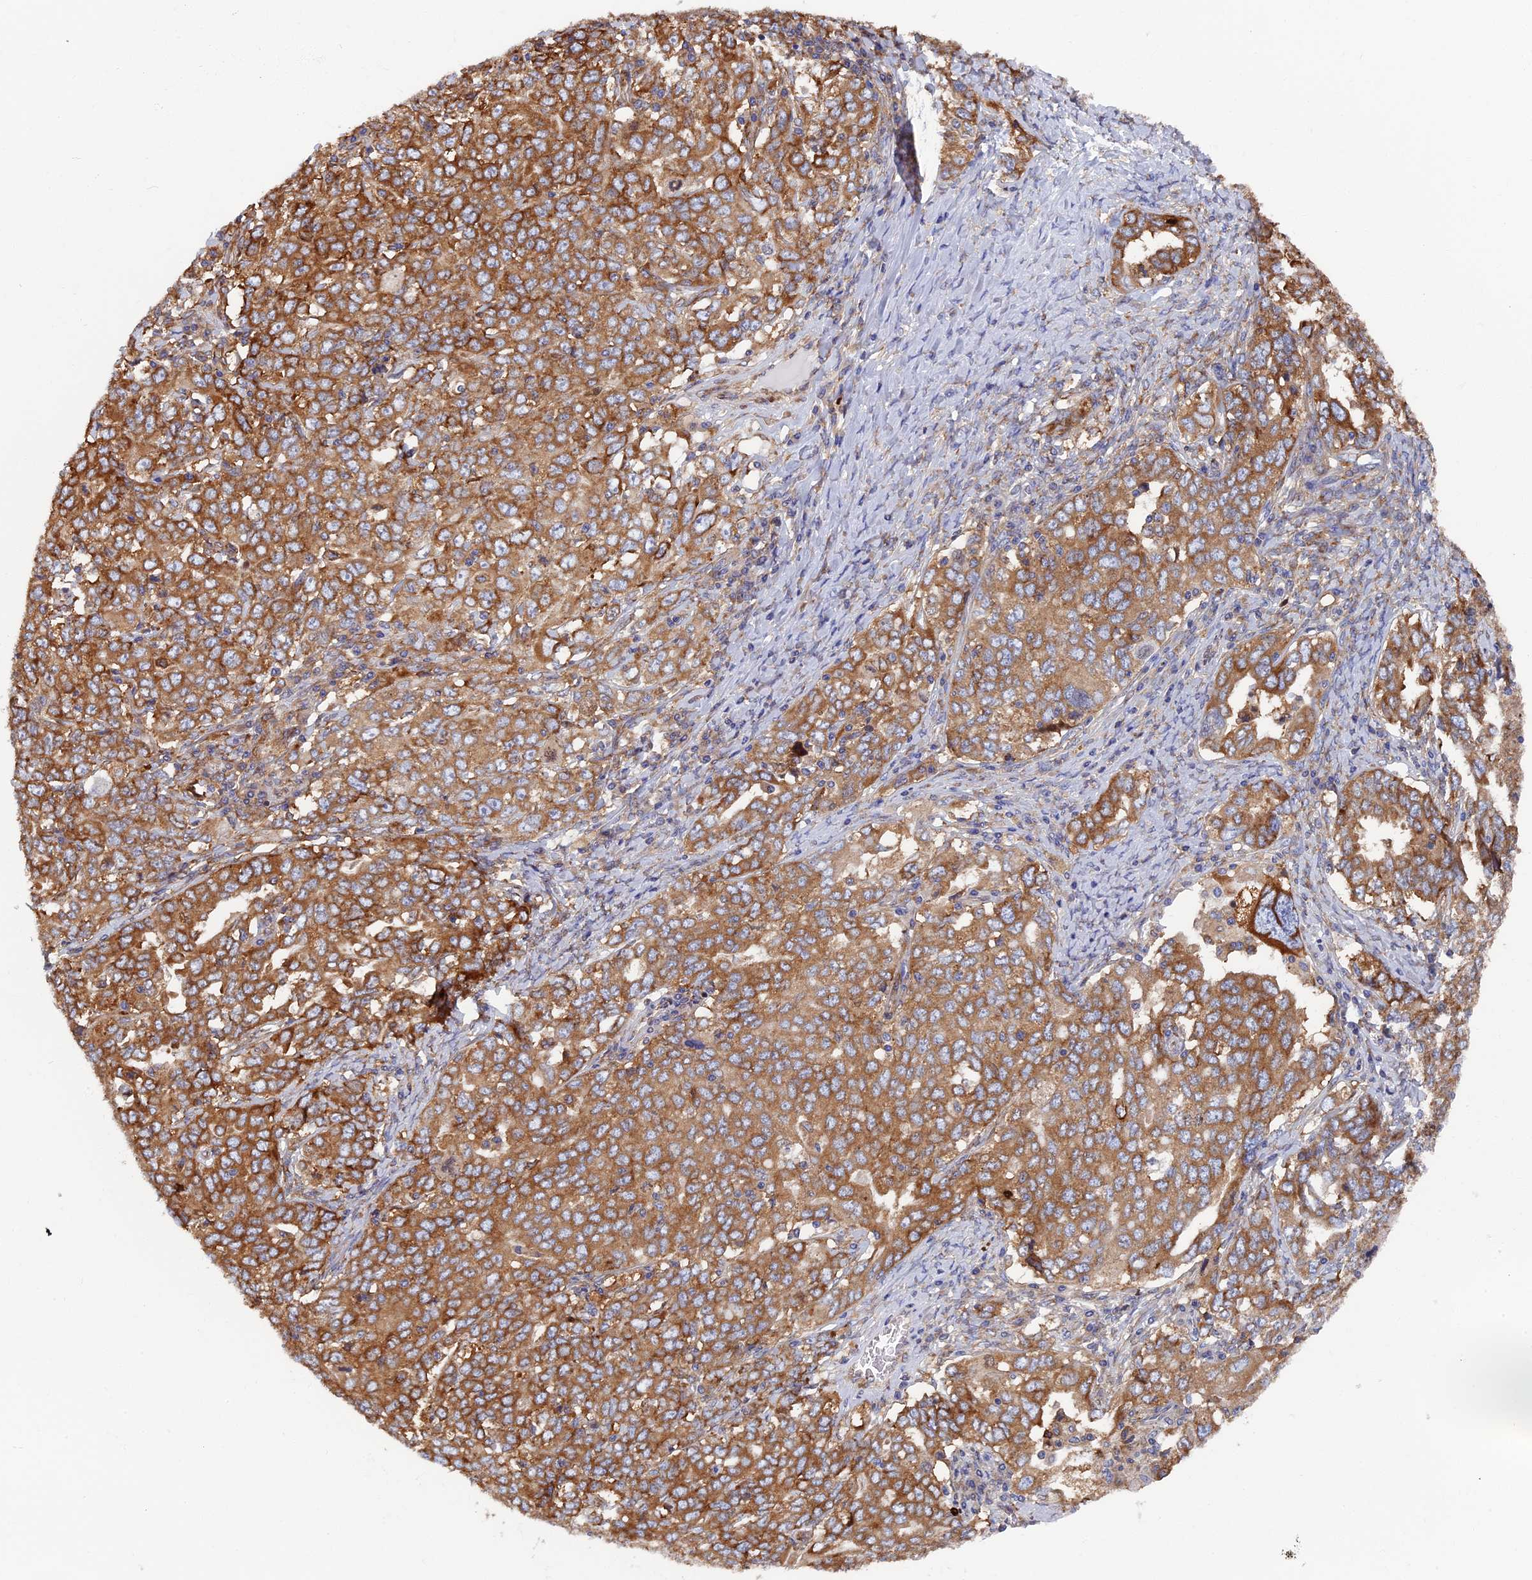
{"staining": {"intensity": "moderate", "quantity": ">75%", "location": "cytoplasmic/membranous,nuclear"}, "tissue": "ovarian cancer", "cell_type": "Tumor cells", "image_type": "cancer", "snomed": [{"axis": "morphology", "description": "Carcinoma, endometroid"}, {"axis": "topography", "description": "Ovary"}], "caption": "A high-resolution image shows IHC staining of endometroid carcinoma (ovarian), which displays moderate cytoplasmic/membranous and nuclear positivity in about >75% of tumor cells.", "gene": "YBX1", "patient": {"sex": "female", "age": 62}}